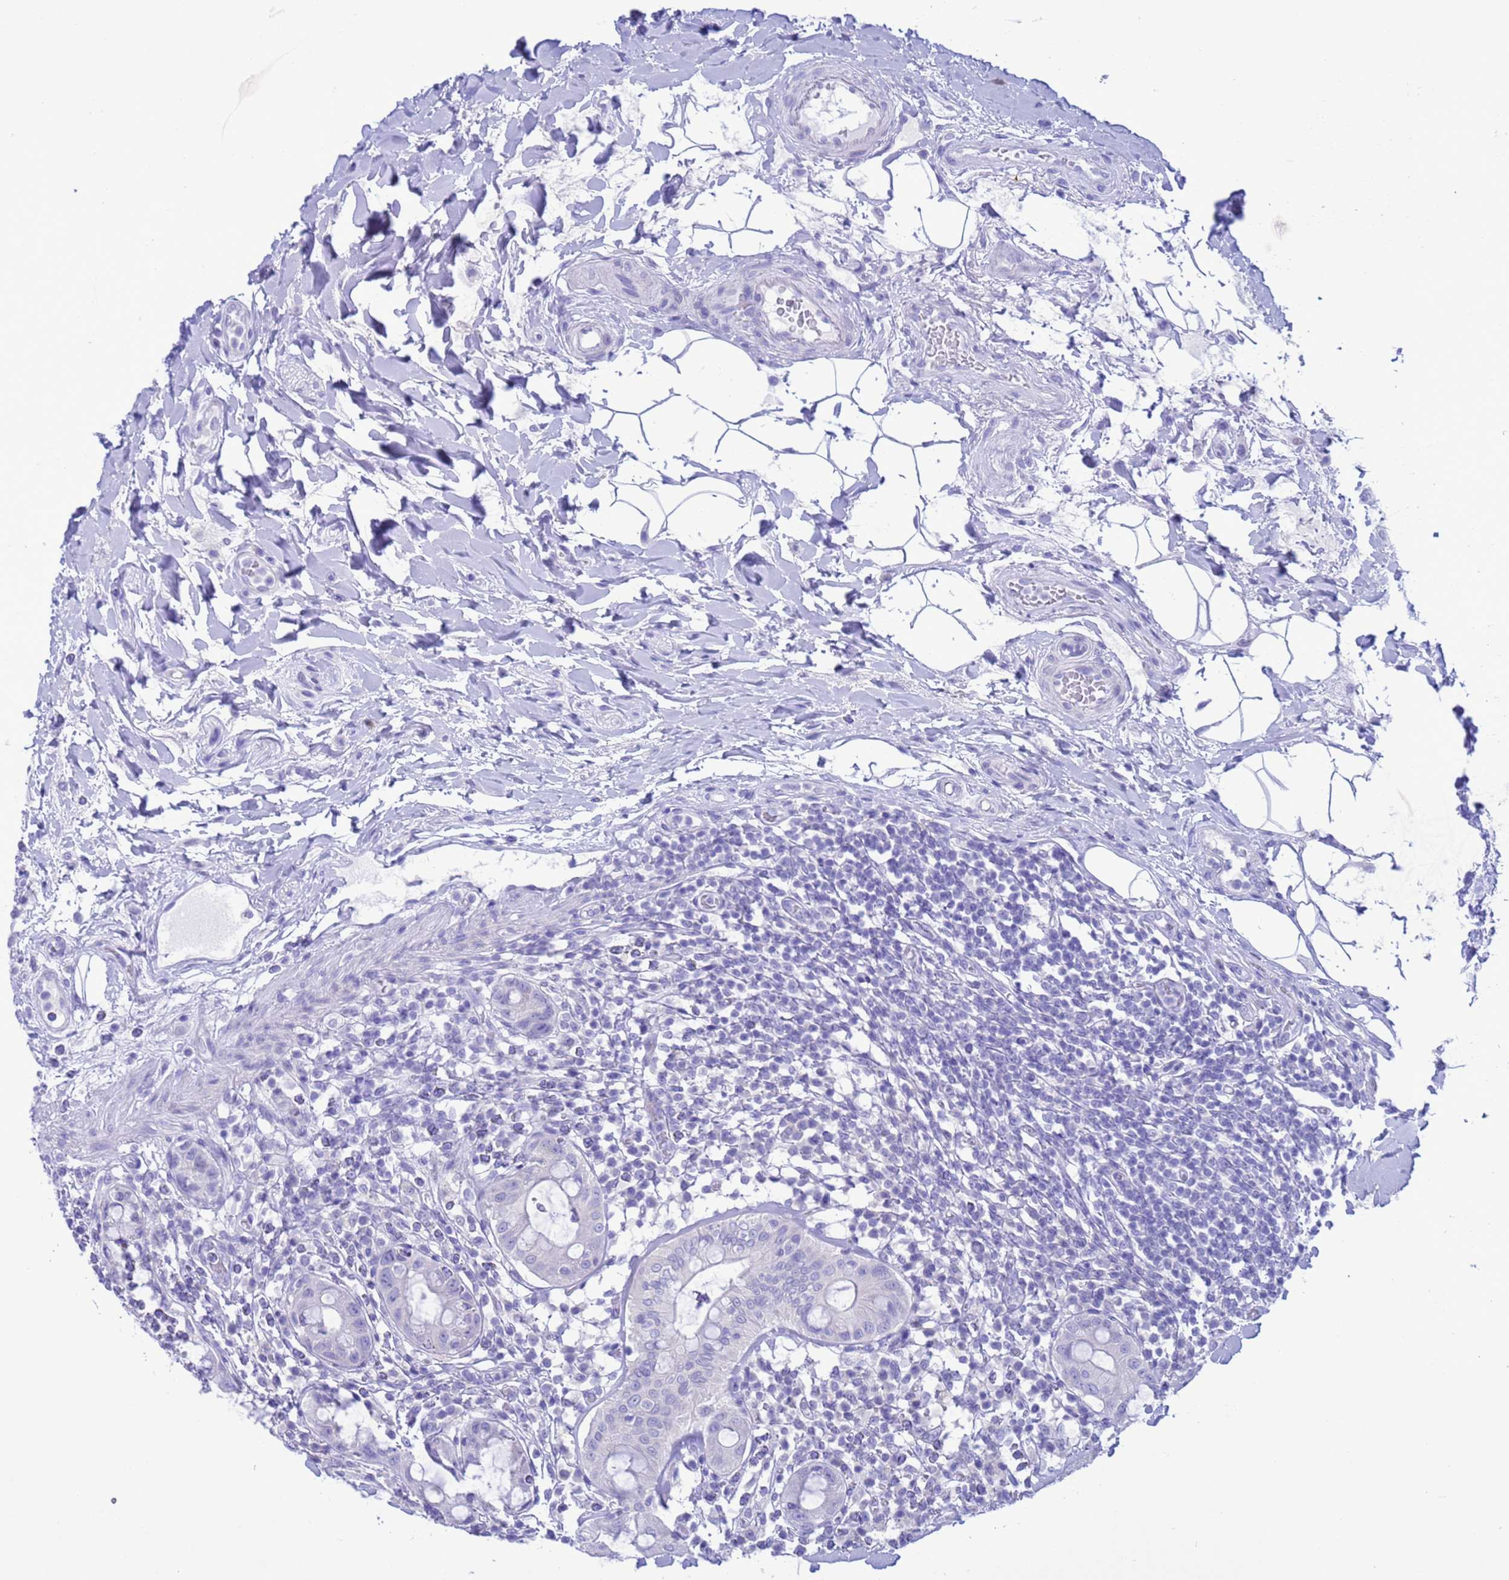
{"staining": {"intensity": "negative", "quantity": "none", "location": "none"}, "tissue": "rectum", "cell_type": "Glandular cells", "image_type": "normal", "snomed": [{"axis": "morphology", "description": "Normal tissue, NOS"}, {"axis": "topography", "description": "Rectum"}], "caption": "The immunohistochemistry histopathology image has no significant staining in glandular cells of rectum. (DAB immunohistochemistry (IHC) visualized using brightfield microscopy, high magnification).", "gene": "GSTM1", "patient": {"sex": "female", "age": 57}}